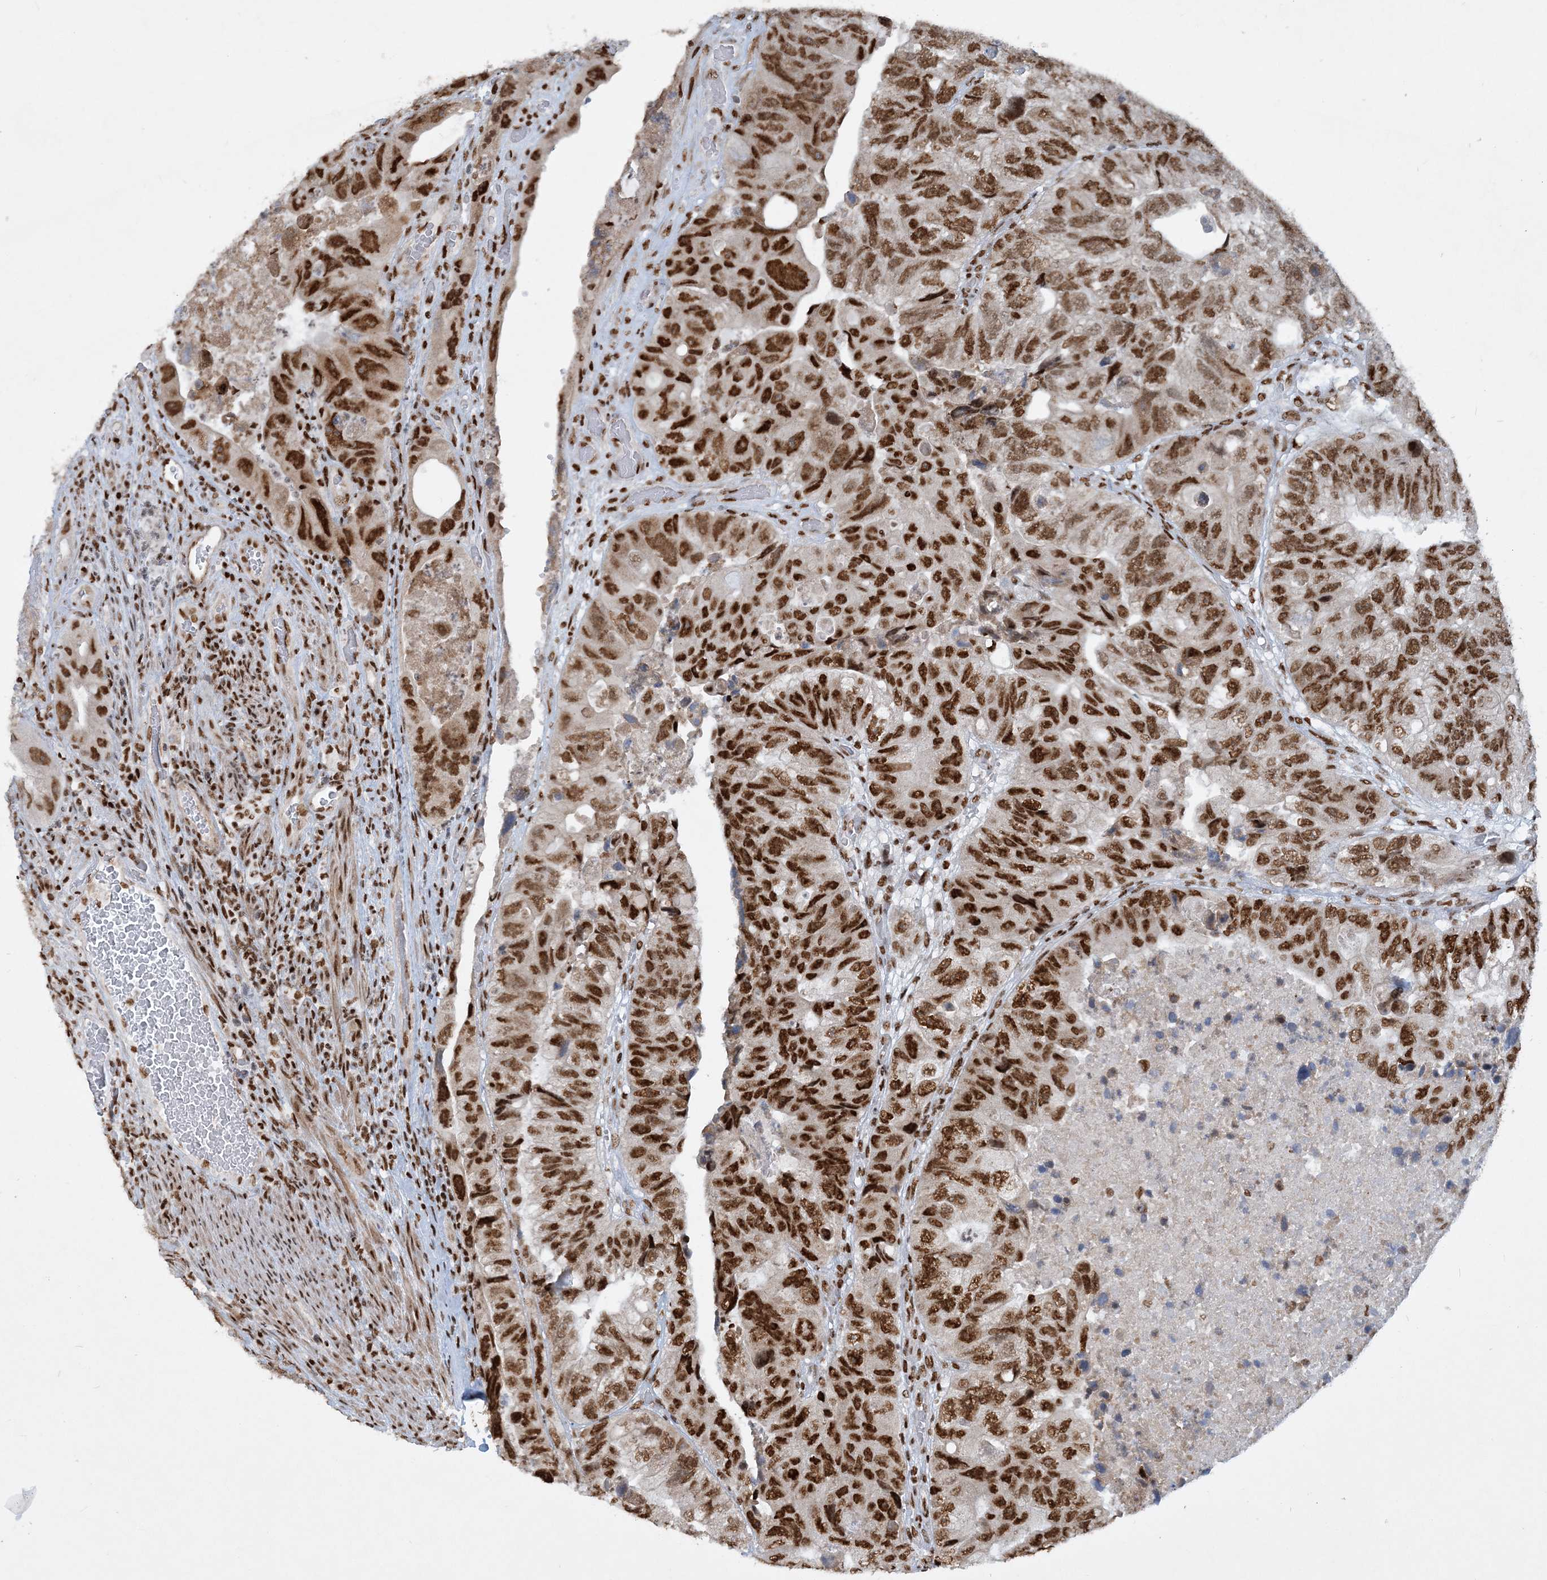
{"staining": {"intensity": "strong", "quantity": ">75%", "location": "nuclear"}, "tissue": "colorectal cancer", "cell_type": "Tumor cells", "image_type": "cancer", "snomed": [{"axis": "morphology", "description": "Adenocarcinoma, NOS"}, {"axis": "topography", "description": "Rectum"}], "caption": "Tumor cells reveal high levels of strong nuclear staining in about >75% of cells in colorectal cancer.", "gene": "DELE1", "patient": {"sex": "male", "age": 63}}